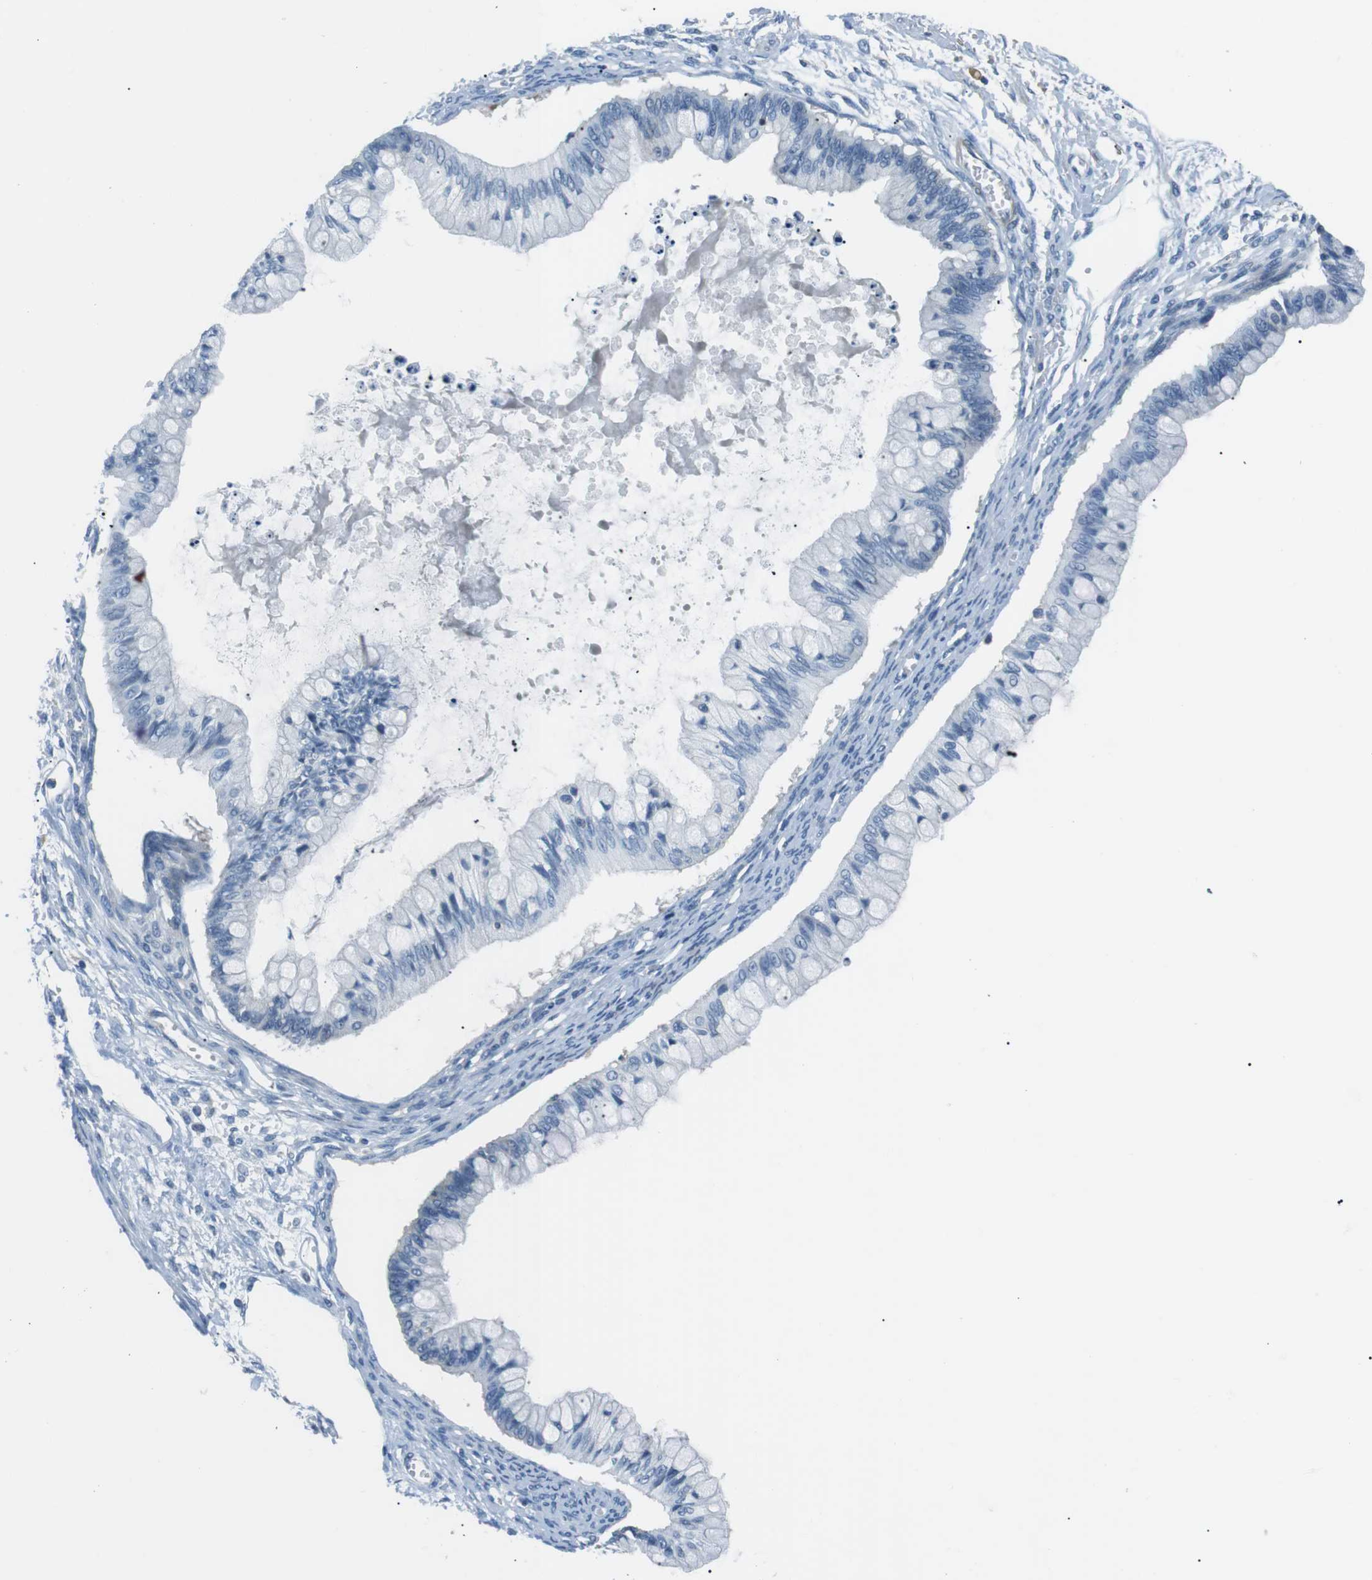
{"staining": {"intensity": "negative", "quantity": "none", "location": "none"}, "tissue": "ovarian cancer", "cell_type": "Tumor cells", "image_type": "cancer", "snomed": [{"axis": "morphology", "description": "Cystadenocarcinoma, mucinous, NOS"}, {"axis": "topography", "description": "Ovary"}], "caption": "Human ovarian cancer (mucinous cystadenocarcinoma) stained for a protein using immunohistochemistry (IHC) exhibits no expression in tumor cells.", "gene": "ARVCF", "patient": {"sex": "female", "age": 57}}